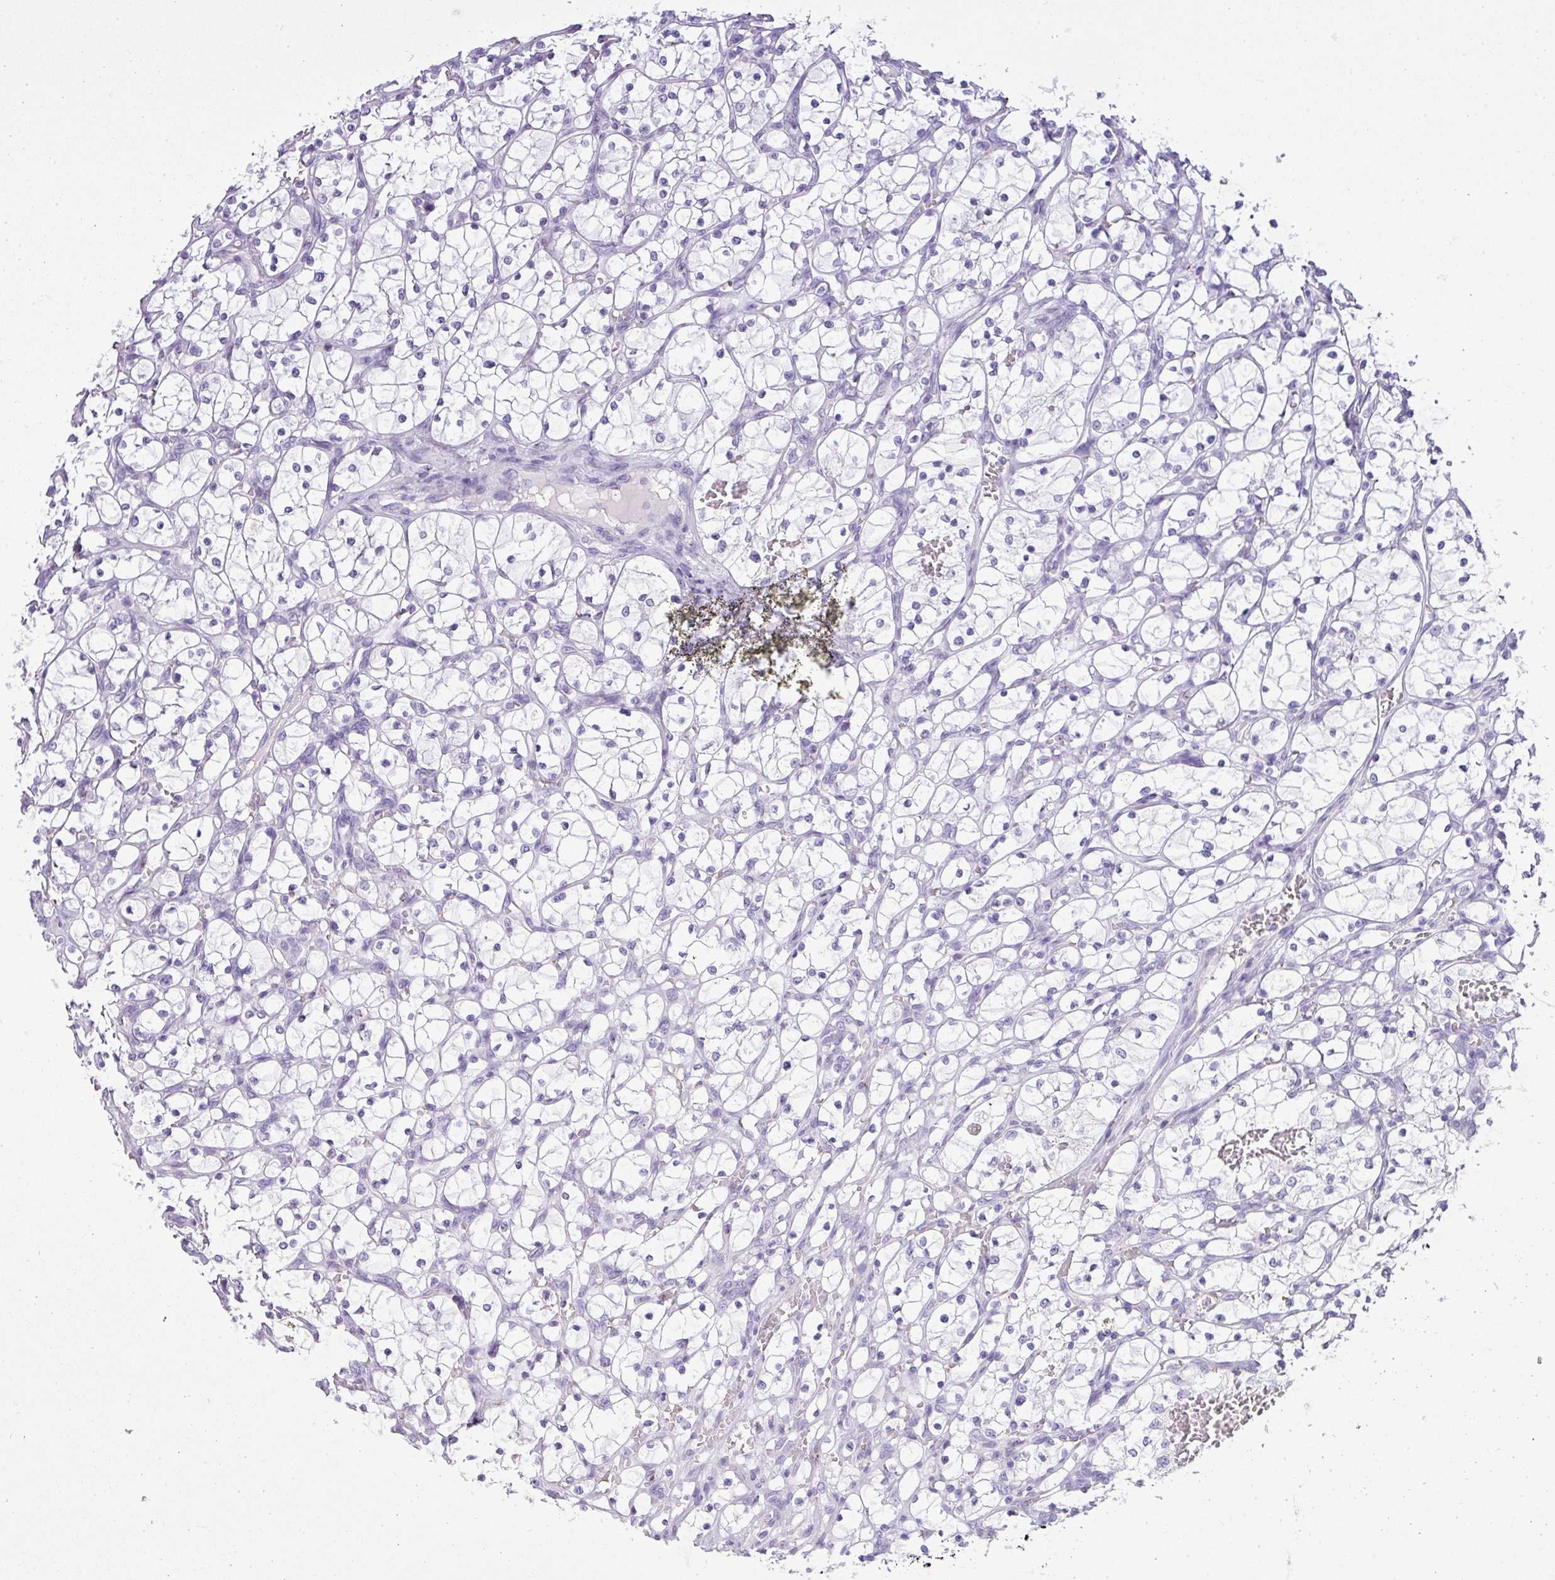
{"staining": {"intensity": "negative", "quantity": "none", "location": "none"}, "tissue": "renal cancer", "cell_type": "Tumor cells", "image_type": "cancer", "snomed": [{"axis": "morphology", "description": "Adenocarcinoma, NOS"}, {"axis": "topography", "description": "Kidney"}], "caption": "Tumor cells show no significant positivity in renal cancer (adenocarcinoma).", "gene": "FAM43A", "patient": {"sex": "female", "age": 69}}